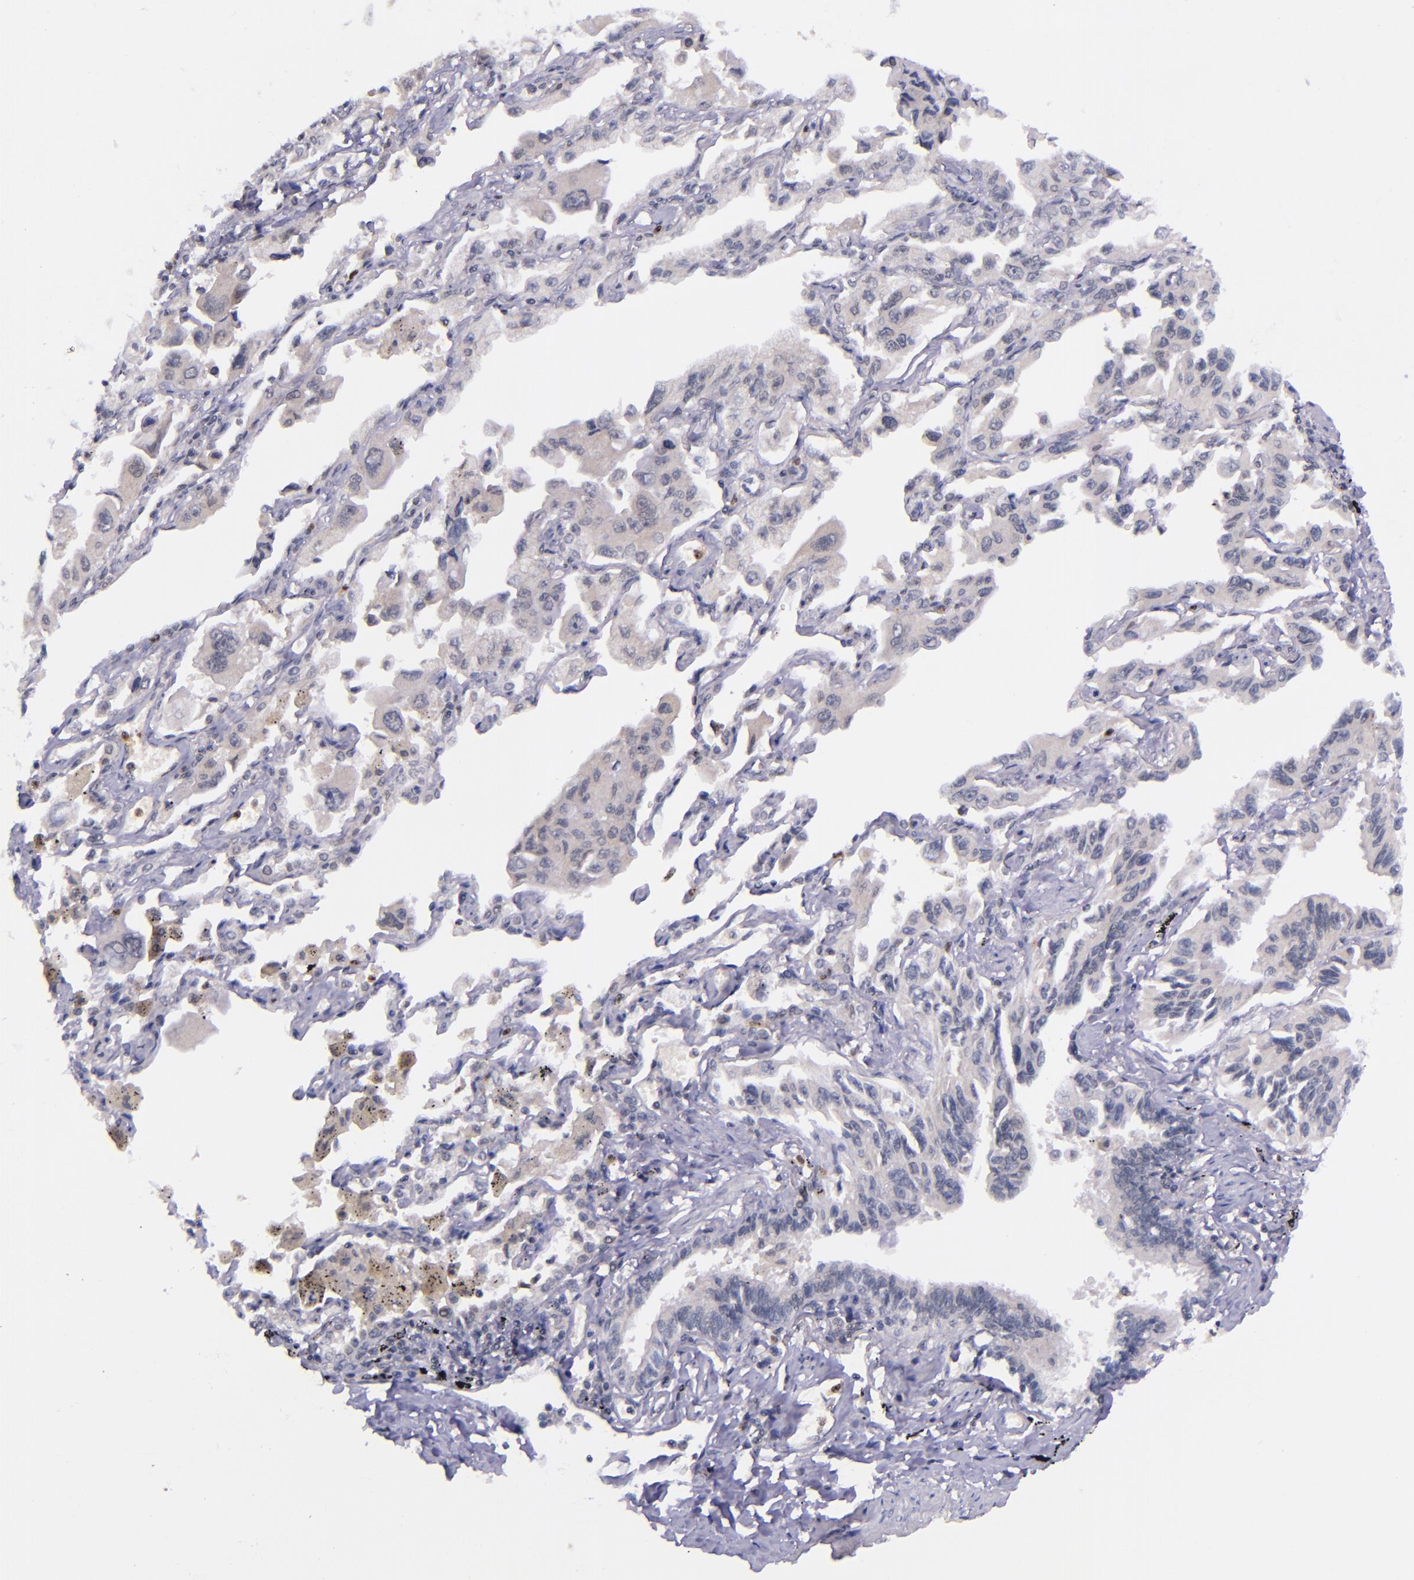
{"staining": {"intensity": "negative", "quantity": "none", "location": "none"}, "tissue": "lung cancer", "cell_type": "Tumor cells", "image_type": "cancer", "snomed": [{"axis": "morphology", "description": "Adenocarcinoma, NOS"}, {"axis": "topography", "description": "Lung"}], "caption": "The image shows no staining of tumor cells in adenocarcinoma (lung).", "gene": "SELL", "patient": {"sex": "male", "age": 64}}